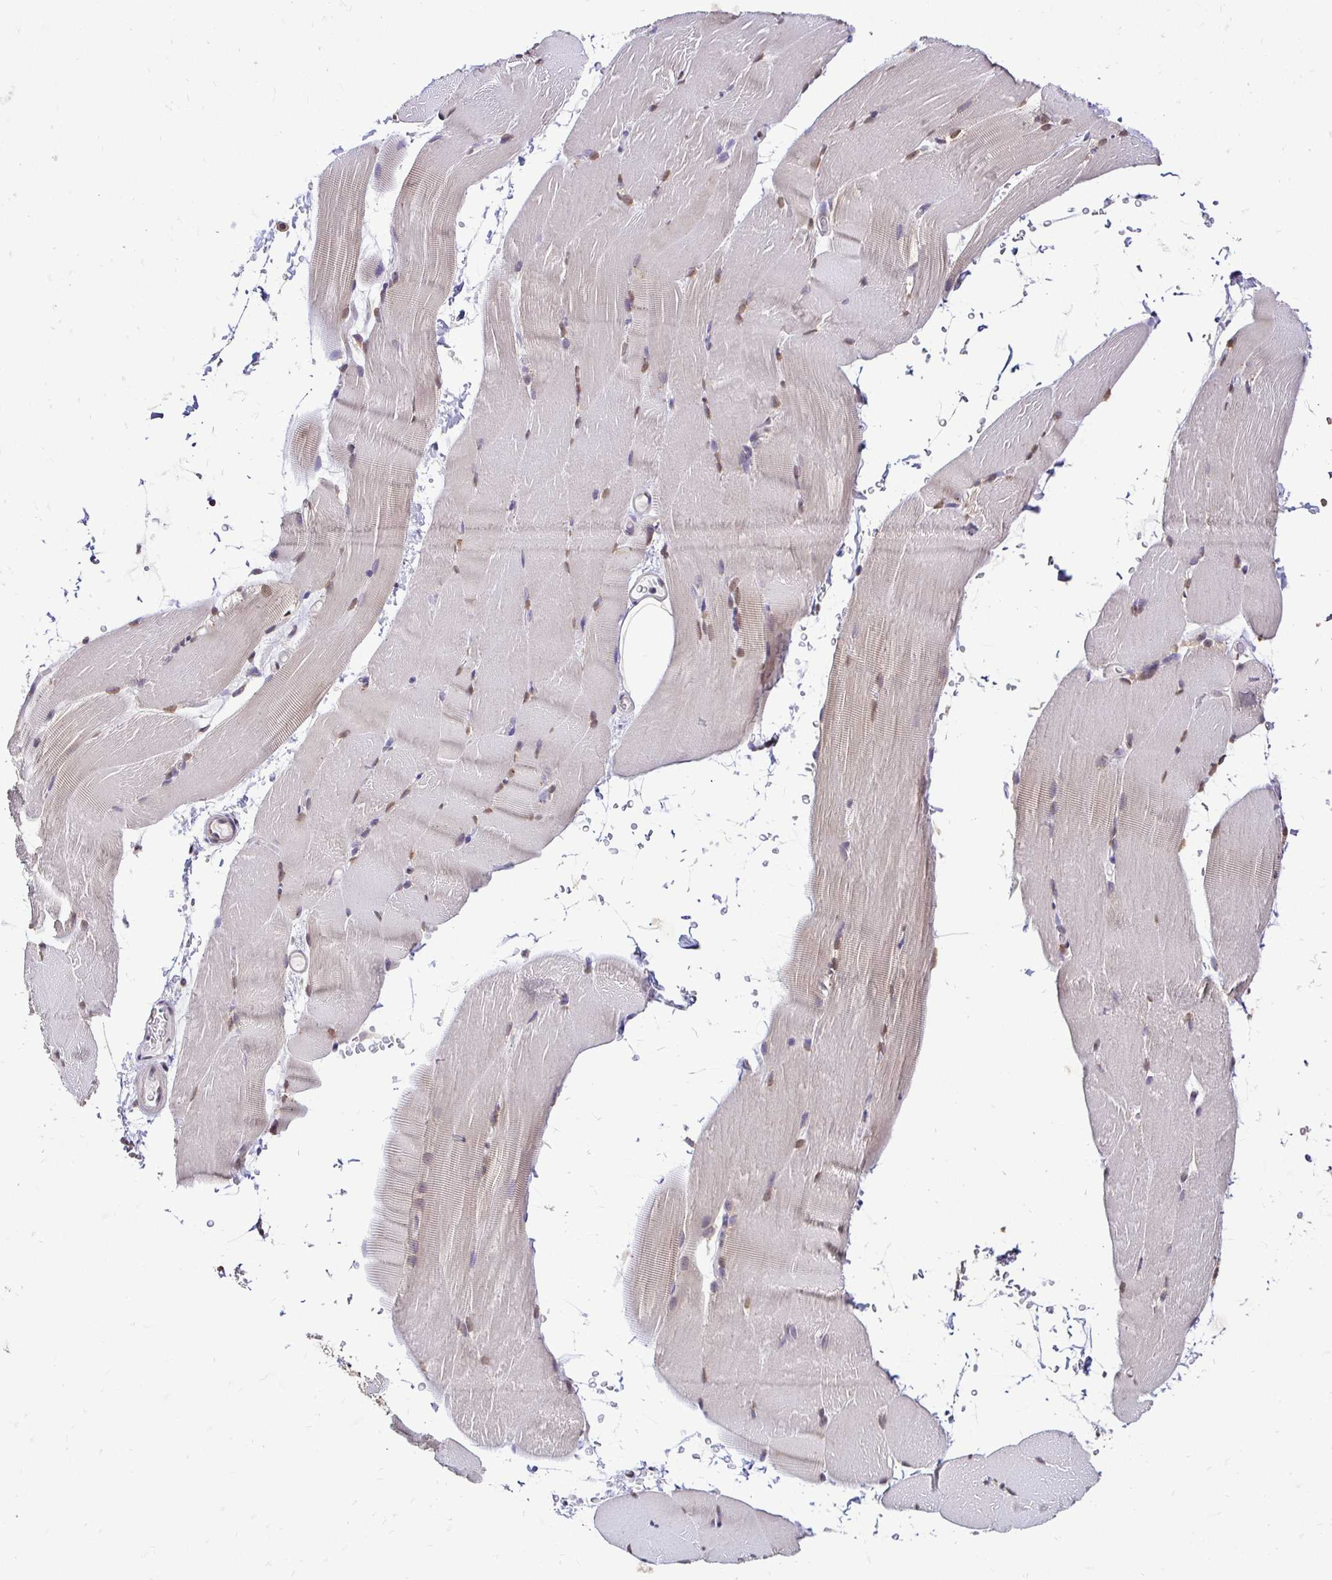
{"staining": {"intensity": "moderate", "quantity": "<25%", "location": "cytoplasmic/membranous,nuclear"}, "tissue": "skeletal muscle", "cell_type": "Myocytes", "image_type": "normal", "snomed": [{"axis": "morphology", "description": "Normal tissue, NOS"}, {"axis": "topography", "description": "Skeletal muscle"}], "caption": "A photomicrograph of skeletal muscle stained for a protein reveals moderate cytoplasmic/membranous,nuclear brown staining in myocytes. The protein is shown in brown color, while the nuclei are stained blue.", "gene": "RHEBL1", "patient": {"sex": "female", "age": 37}}